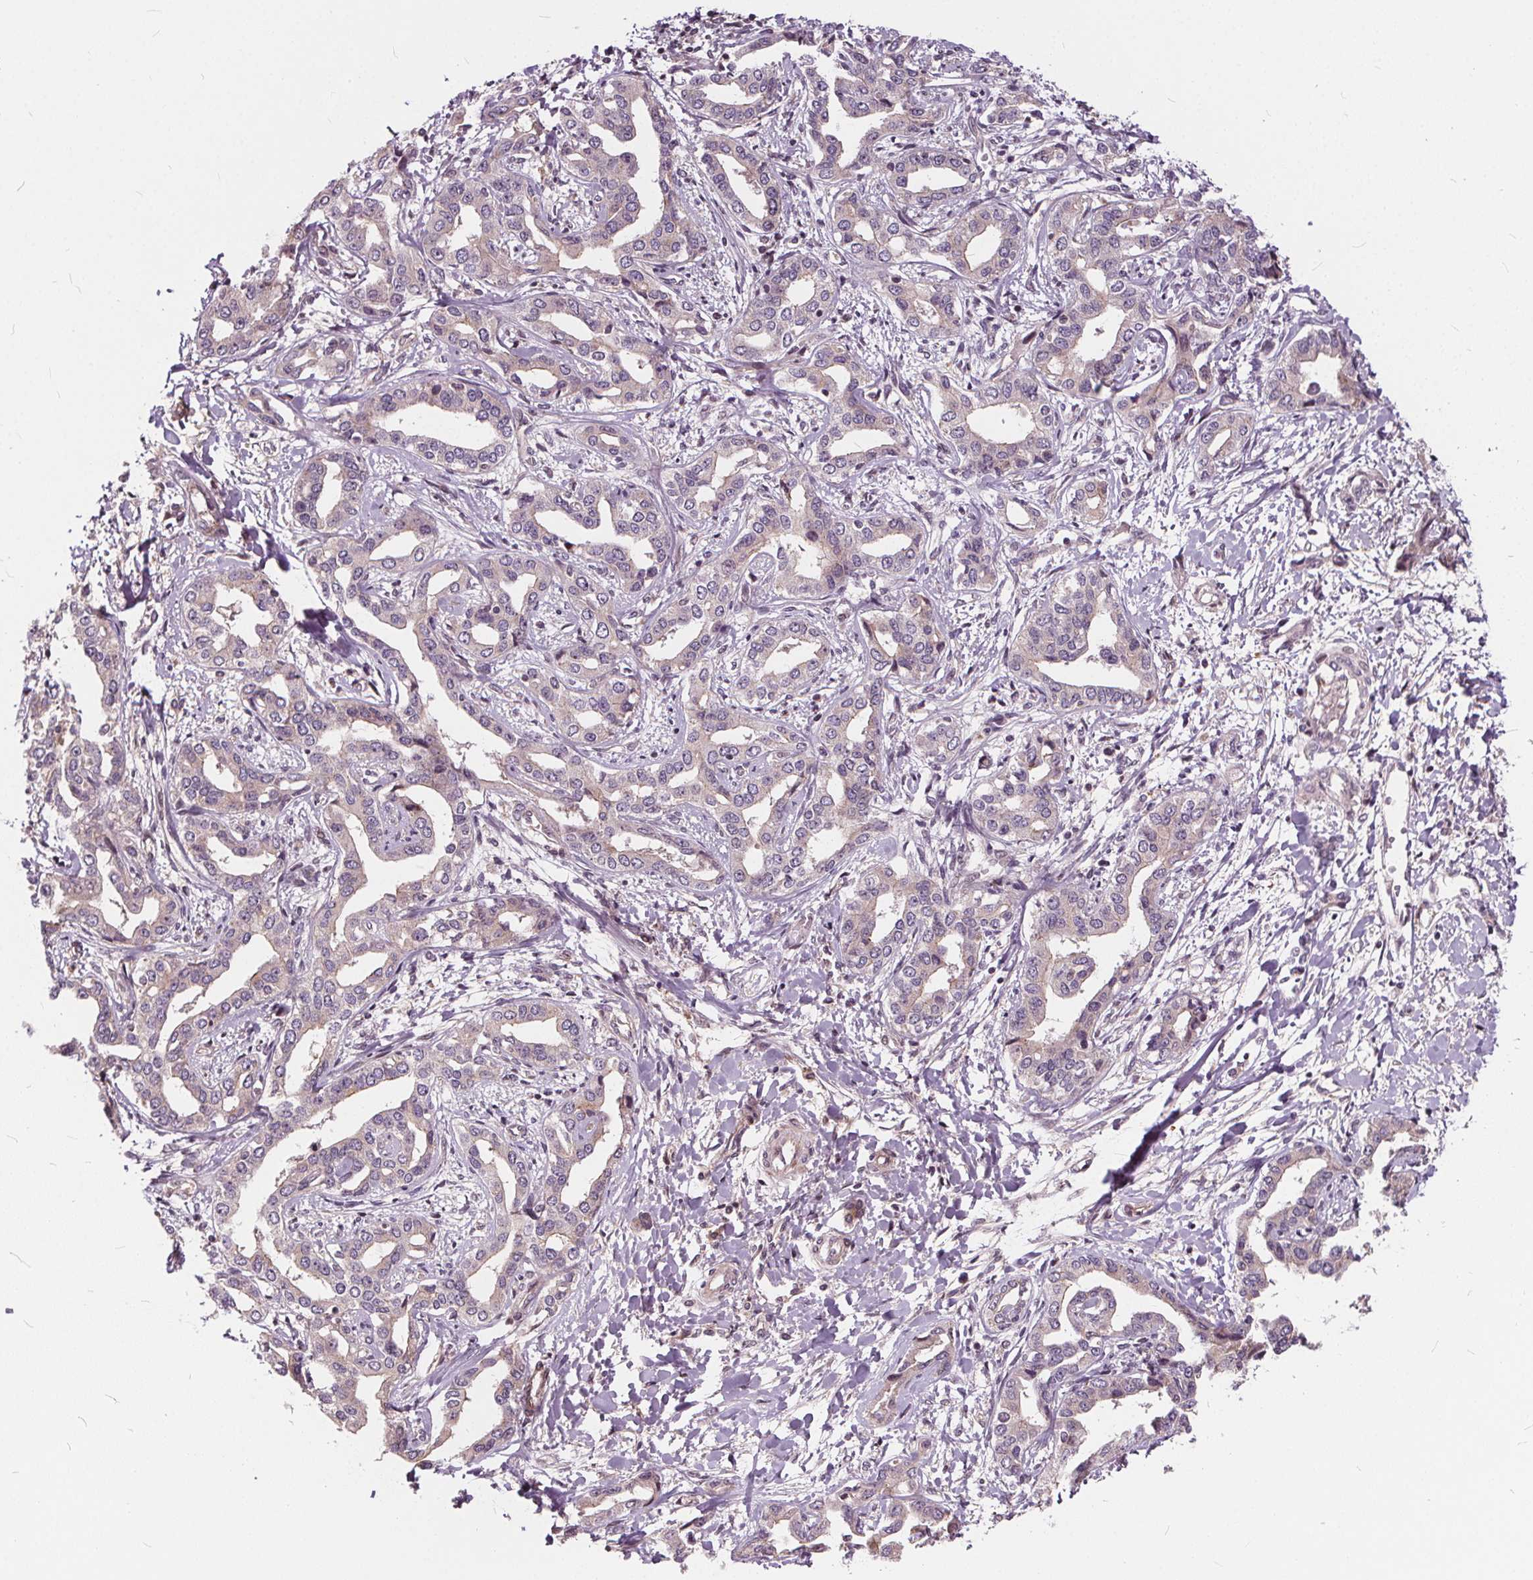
{"staining": {"intensity": "negative", "quantity": "none", "location": "none"}, "tissue": "liver cancer", "cell_type": "Tumor cells", "image_type": "cancer", "snomed": [{"axis": "morphology", "description": "Cholangiocarcinoma"}, {"axis": "topography", "description": "Liver"}], "caption": "A photomicrograph of human liver cholangiocarcinoma is negative for staining in tumor cells. The staining is performed using DAB brown chromogen with nuclei counter-stained in using hematoxylin.", "gene": "INPP5E", "patient": {"sex": "male", "age": 59}}